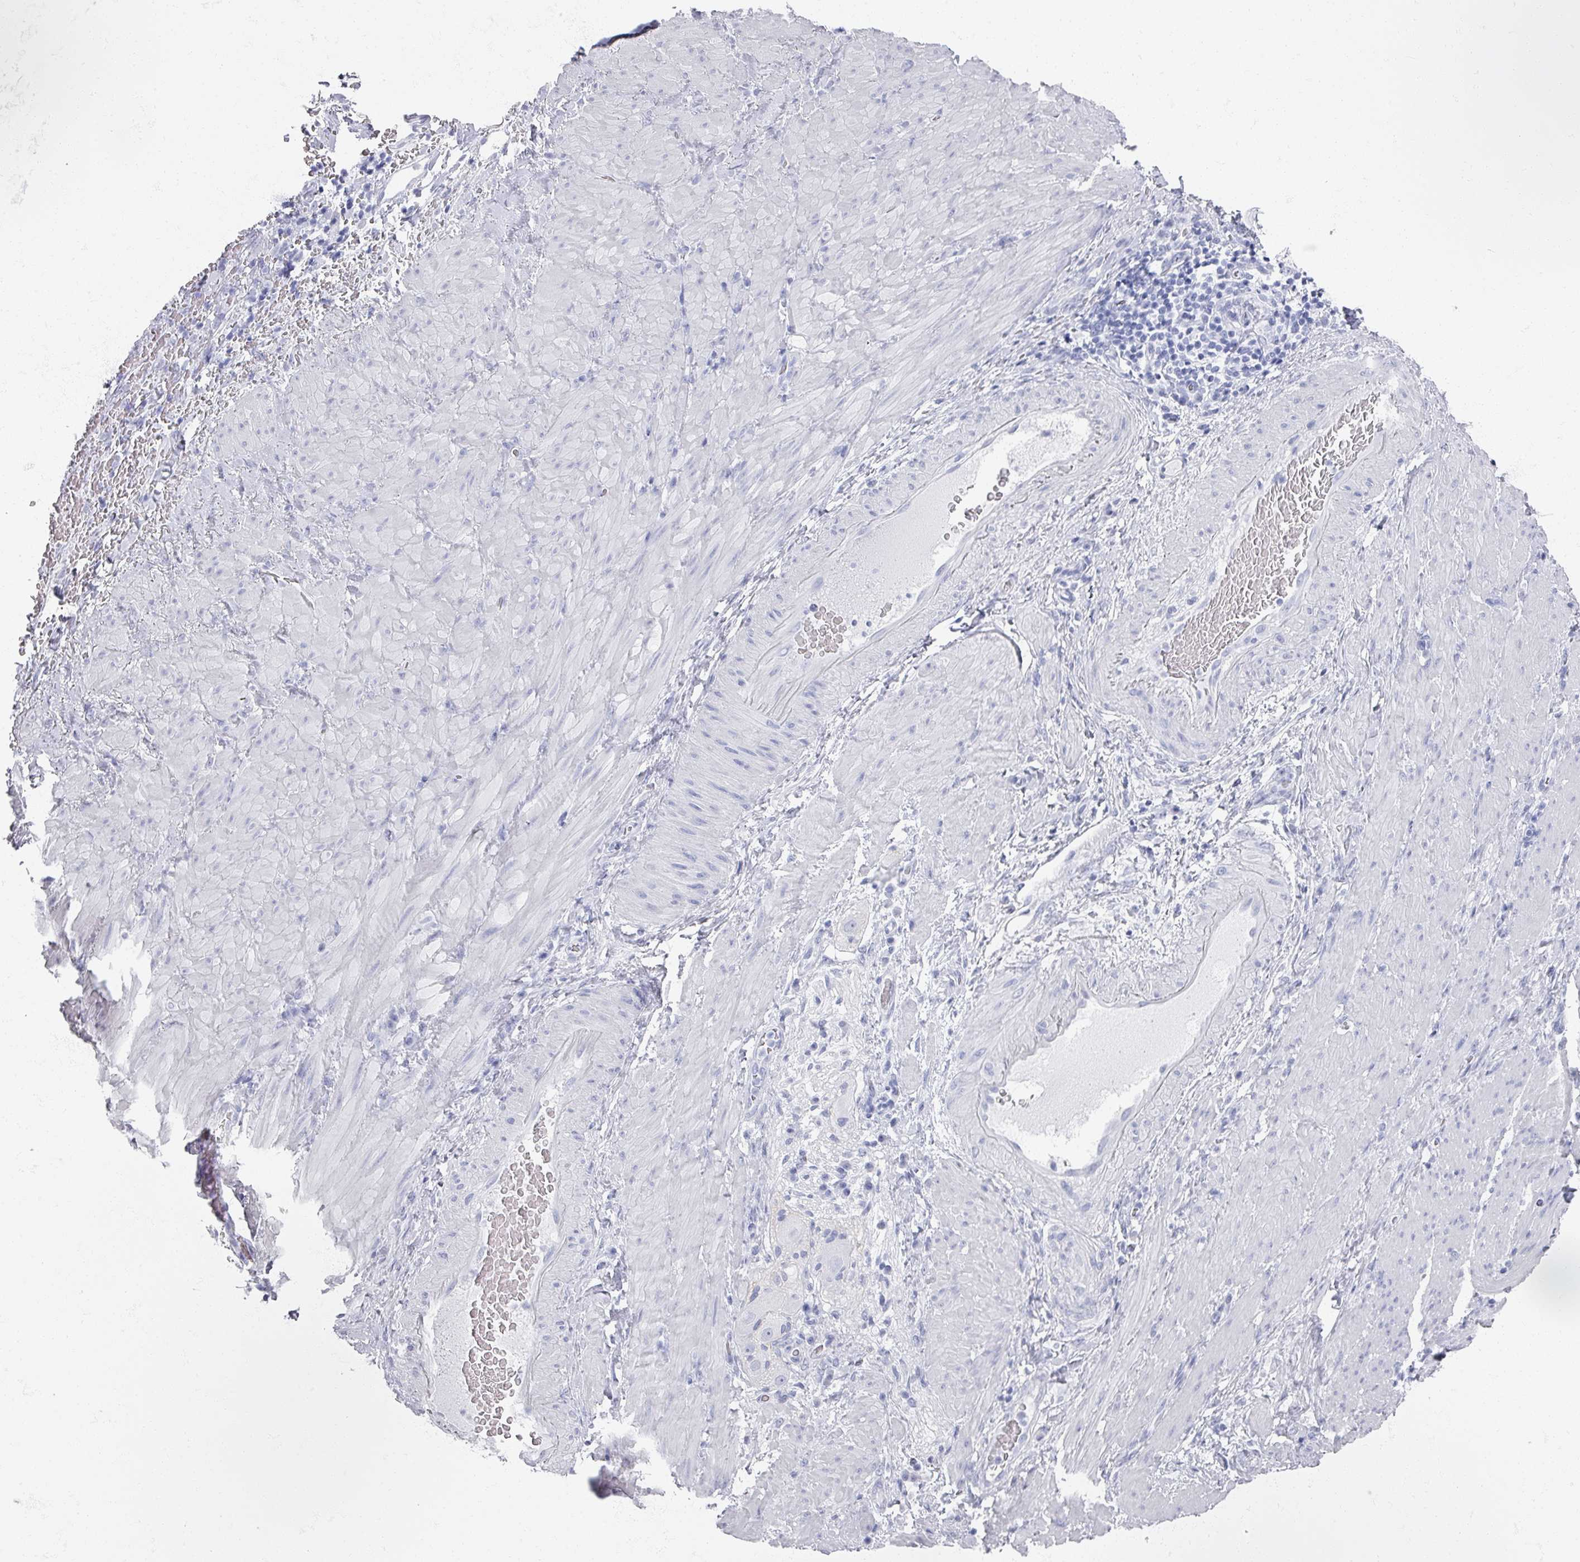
{"staining": {"intensity": "negative", "quantity": "none", "location": "none"}, "tissue": "stomach cancer", "cell_type": "Tumor cells", "image_type": "cancer", "snomed": [{"axis": "morphology", "description": "Normal tissue, NOS"}, {"axis": "morphology", "description": "Adenocarcinoma, NOS"}, {"axis": "topography", "description": "Stomach"}], "caption": "Stomach cancer was stained to show a protein in brown. There is no significant staining in tumor cells.", "gene": "OMG", "patient": {"sex": "female", "age": 64}}